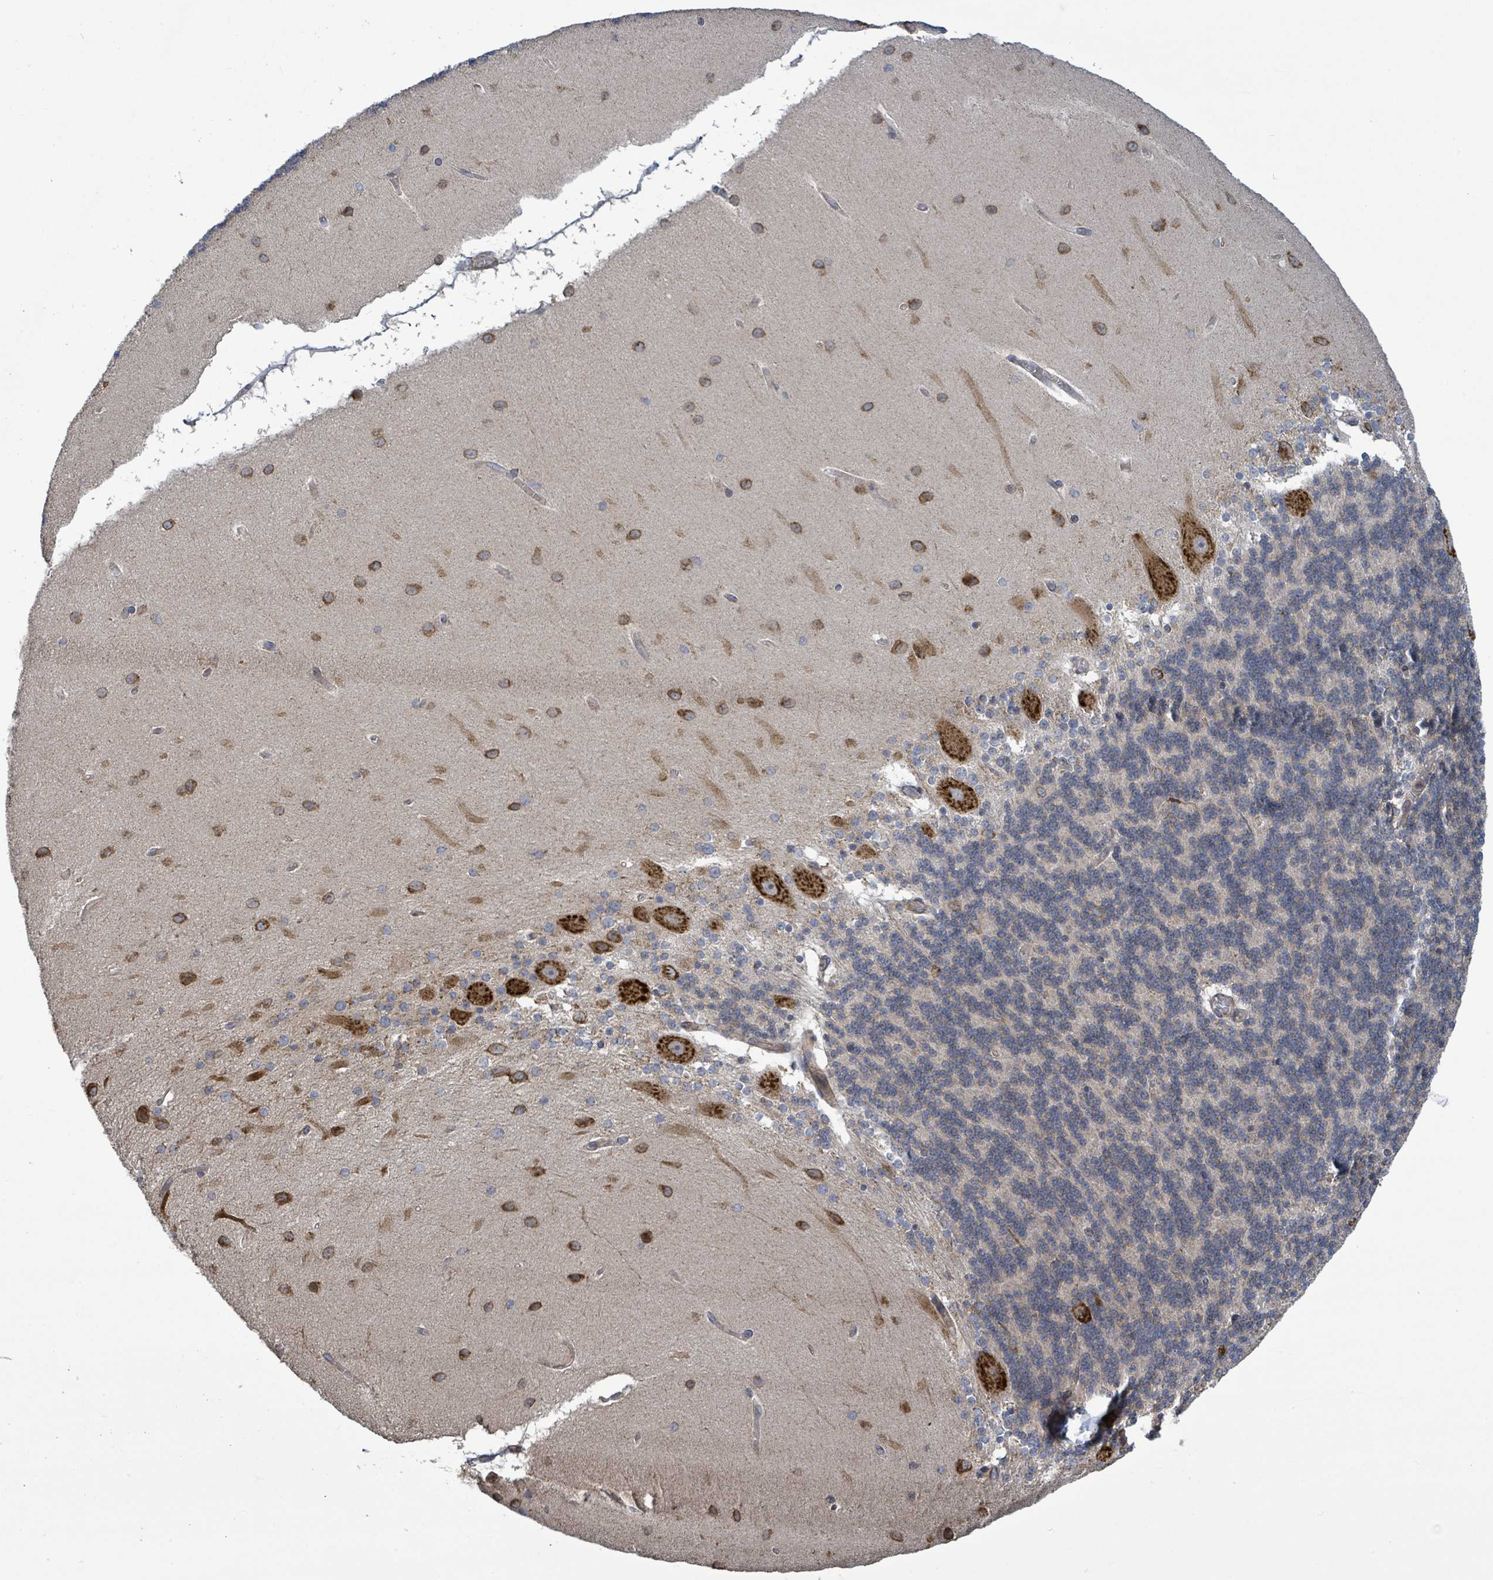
{"staining": {"intensity": "weak", "quantity": "<25%", "location": "cytoplasmic/membranous"}, "tissue": "cerebellum", "cell_type": "Cells in granular layer", "image_type": "normal", "snomed": [{"axis": "morphology", "description": "Normal tissue, NOS"}, {"axis": "topography", "description": "Cerebellum"}], "caption": "This image is of benign cerebellum stained with immunohistochemistry (IHC) to label a protein in brown with the nuclei are counter-stained blue. There is no staining in cells in granular layer. Brightfield microscopy of immunohistochemistry stained with DAB (brown) and hematoxylin (blue), captured at high magnification.", "gene": "NOMO1", "patient": {"sex": "female", "age": 54}}